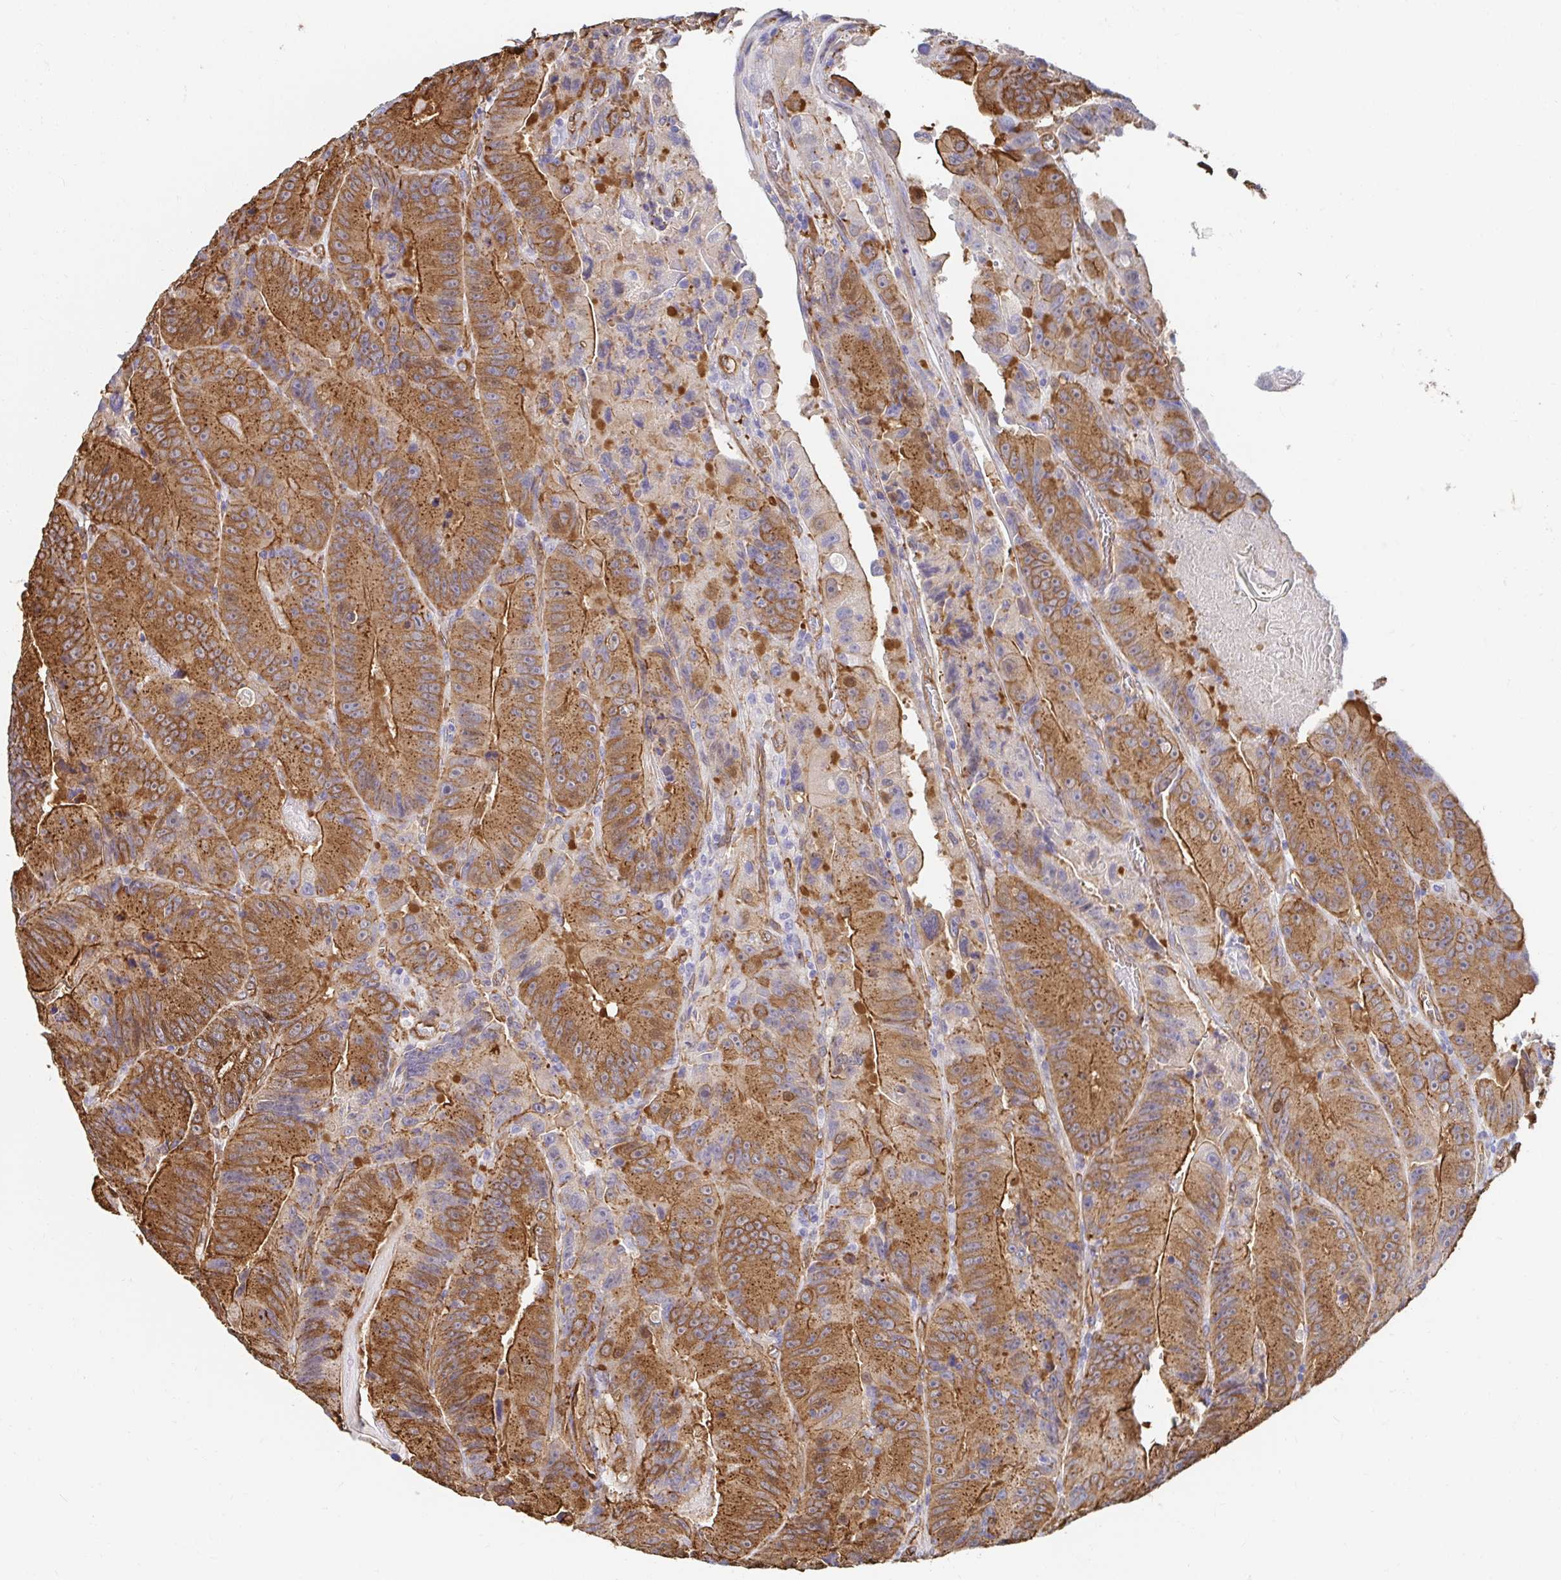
{"staining": {"intensity": "moderate", "quantity": ">75%", "location": "cytoplasmic/membranous"}, "tissue": "colorectal cancer", "cell_type": "Tumor cells", "image_type": "cancer", "snomed": [{"axis": "morphology", "description": "Adenocarcinoma, NOS"}, {"axis": "topography", "description": "Colon"}], "caption": "A photomicrograph of human colorectal cancer stained for a protein displays moderate cytoplasmic/membranous brown staining in tumor cells.", "gene": "CTTN", "patient": {"sex": "female", "age": 86}}